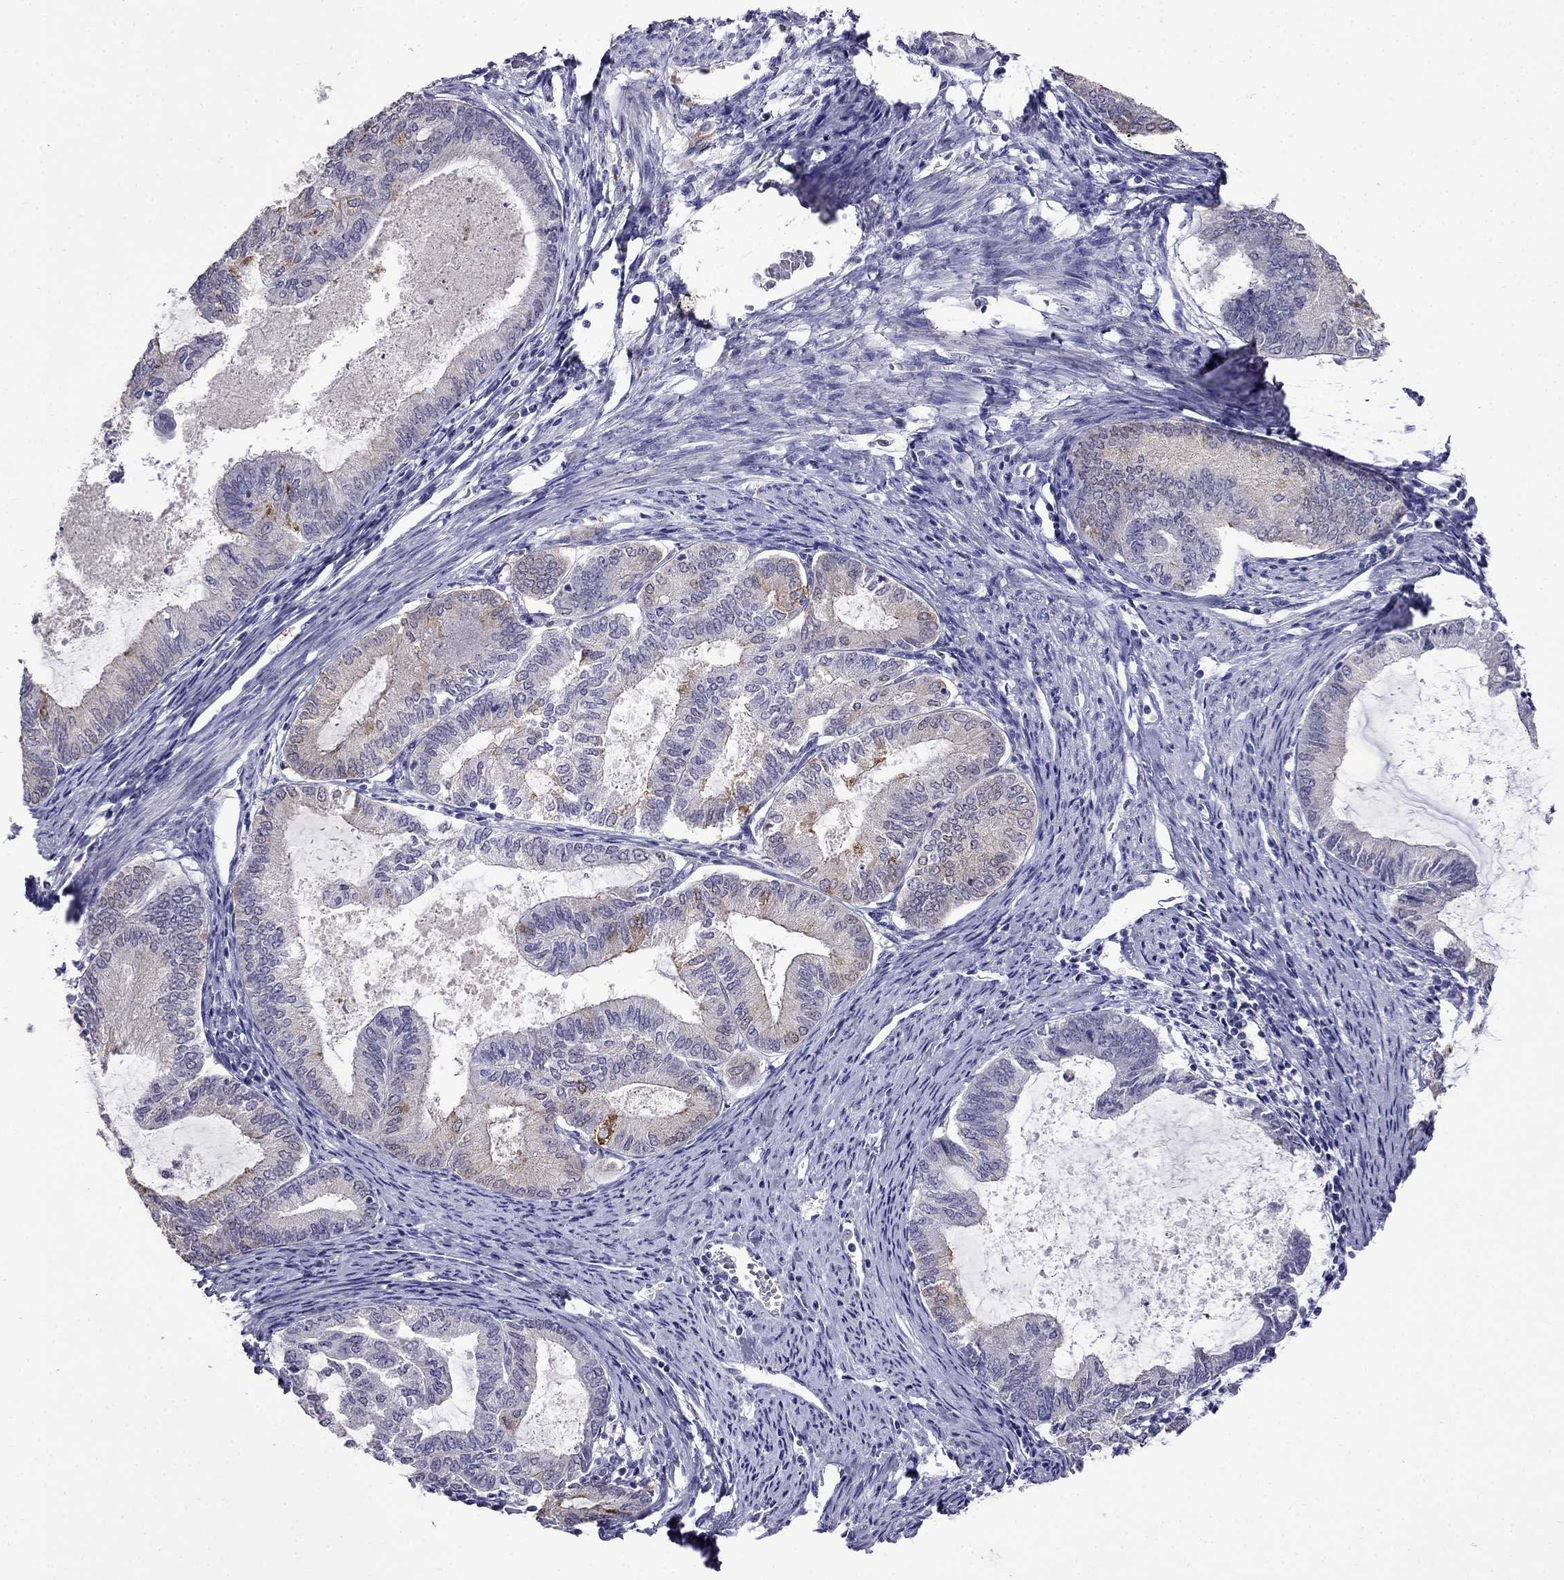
{"staining": {"intensity": "negative", "quantity": "none", "location": "none"}, "tissue": "endometrial cancer", "cell_type": "Tumor cells", "image_type": "cancer", "snomed": [{"axis": "morphology", "description": "Adenocarcinoma, NOS"}, {"axis": "topography", "description": "Endometrium"}], "caption": "IHC image of neoplastic tissue: endometrial cancer stained with DAB displays no significant protein expression in tumor cells. (Brightfield microscopy of DAB immunohistochemistry (IHC) at high magnification).", "gene": "AQP9", "patient": {"sex": "female", "age": 86}}